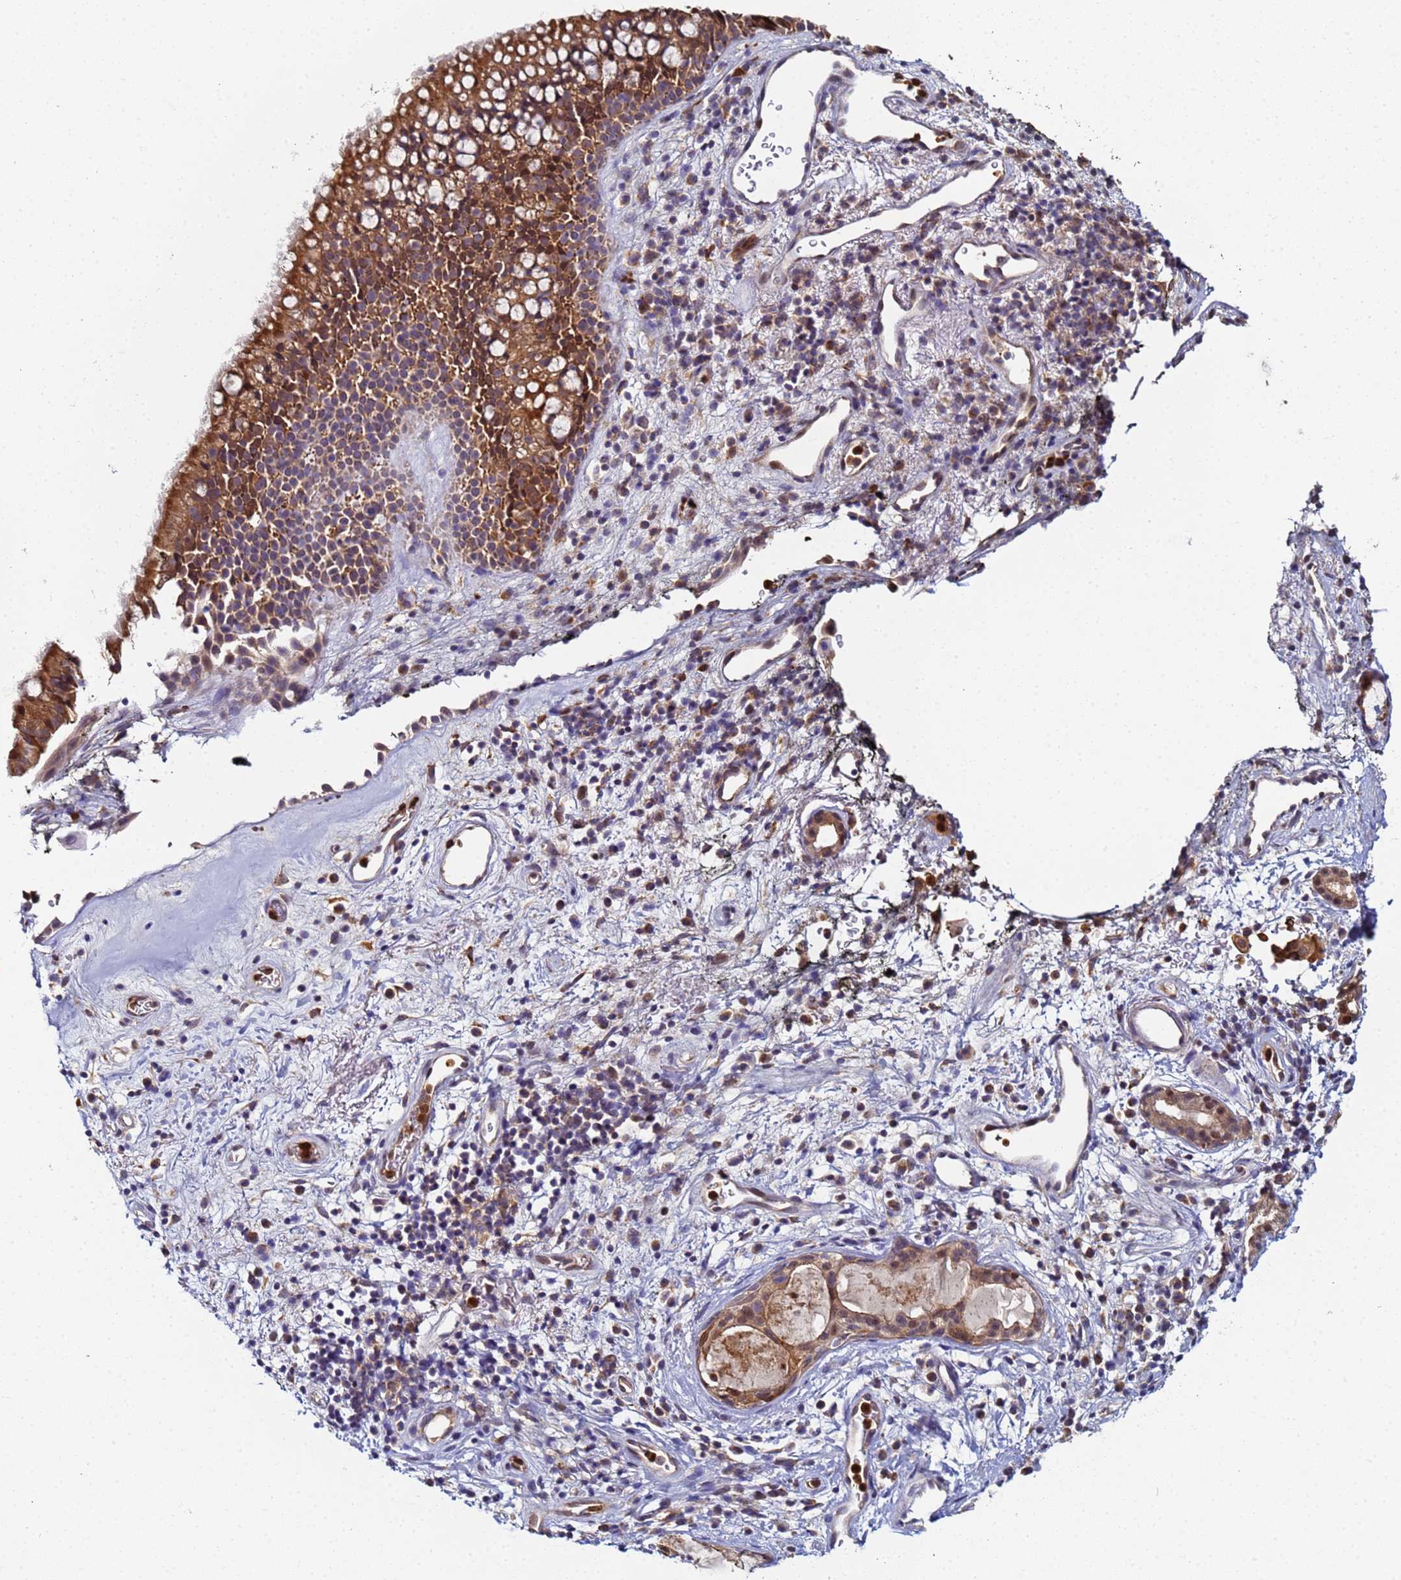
{"staining": {"intensity": "moderate", "quantity": "25%-75%", "location": "cytoplasmic/membranous"}, "tissue": "nasopharynx", "cell_type": "Respiratory epithelial cells", "image_type": "normal", "snomed": [{"axis": "morphology", "description": "Normal tissue, NOS"}, {"axis": "topography", "description": "Nasopharynx"}], "caption": "A high-resolution image shows immunohistochemistry staining of normal nasopharynx, which displays moderate cytoplasmic/membranous positivity in approximately 25%-75% of respiratory epithelial cells. The protein of interest is stained brown, and the nuclei are stained in blue (DAB IHC with brightfield microscopy, high magnification).", "gene": "CCDC127", "patient": {"sex": "male", "age": 82}}